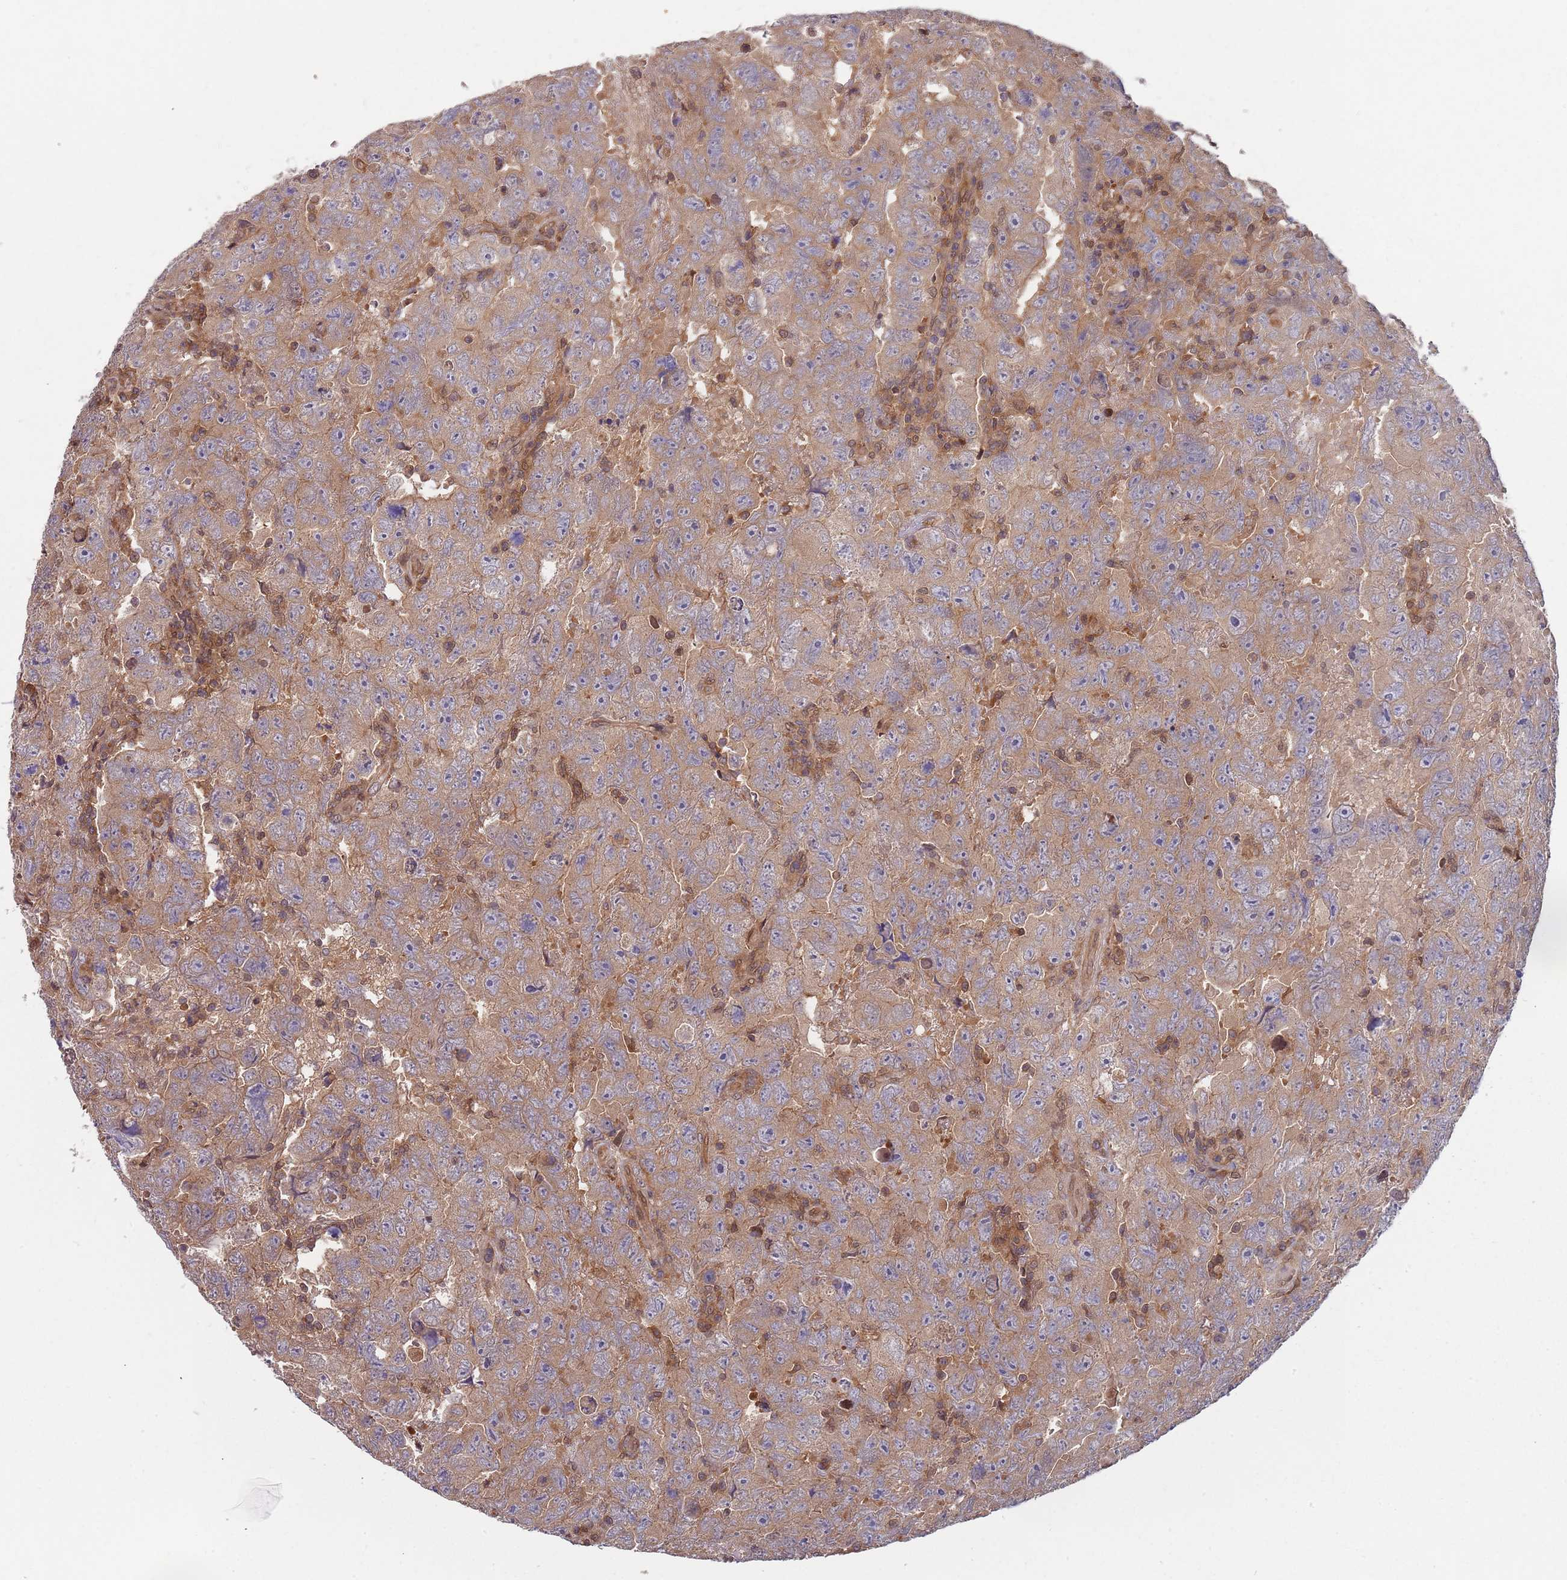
{"staining": {"intensity": "moderate", "quantity": ">75%", "location": "cytoplasmic/membranous"}, "tissue": "testis cancer", "cell_type": "Tumor cells", "image_type": "cancer", "snomed": [{"axis": "morphology", "description": "Carcinoma, Embryonal, NOS"}, {"axis": "topography", "description": "Testis"}], "caption": "Protein staining displays moderate cytoplasmic/membranous positivity in about >75% of tumor cells in embryonal carcinoma (testis).", "gene": "GSDMD", "patient": {"sex": "male", "age": 45}}